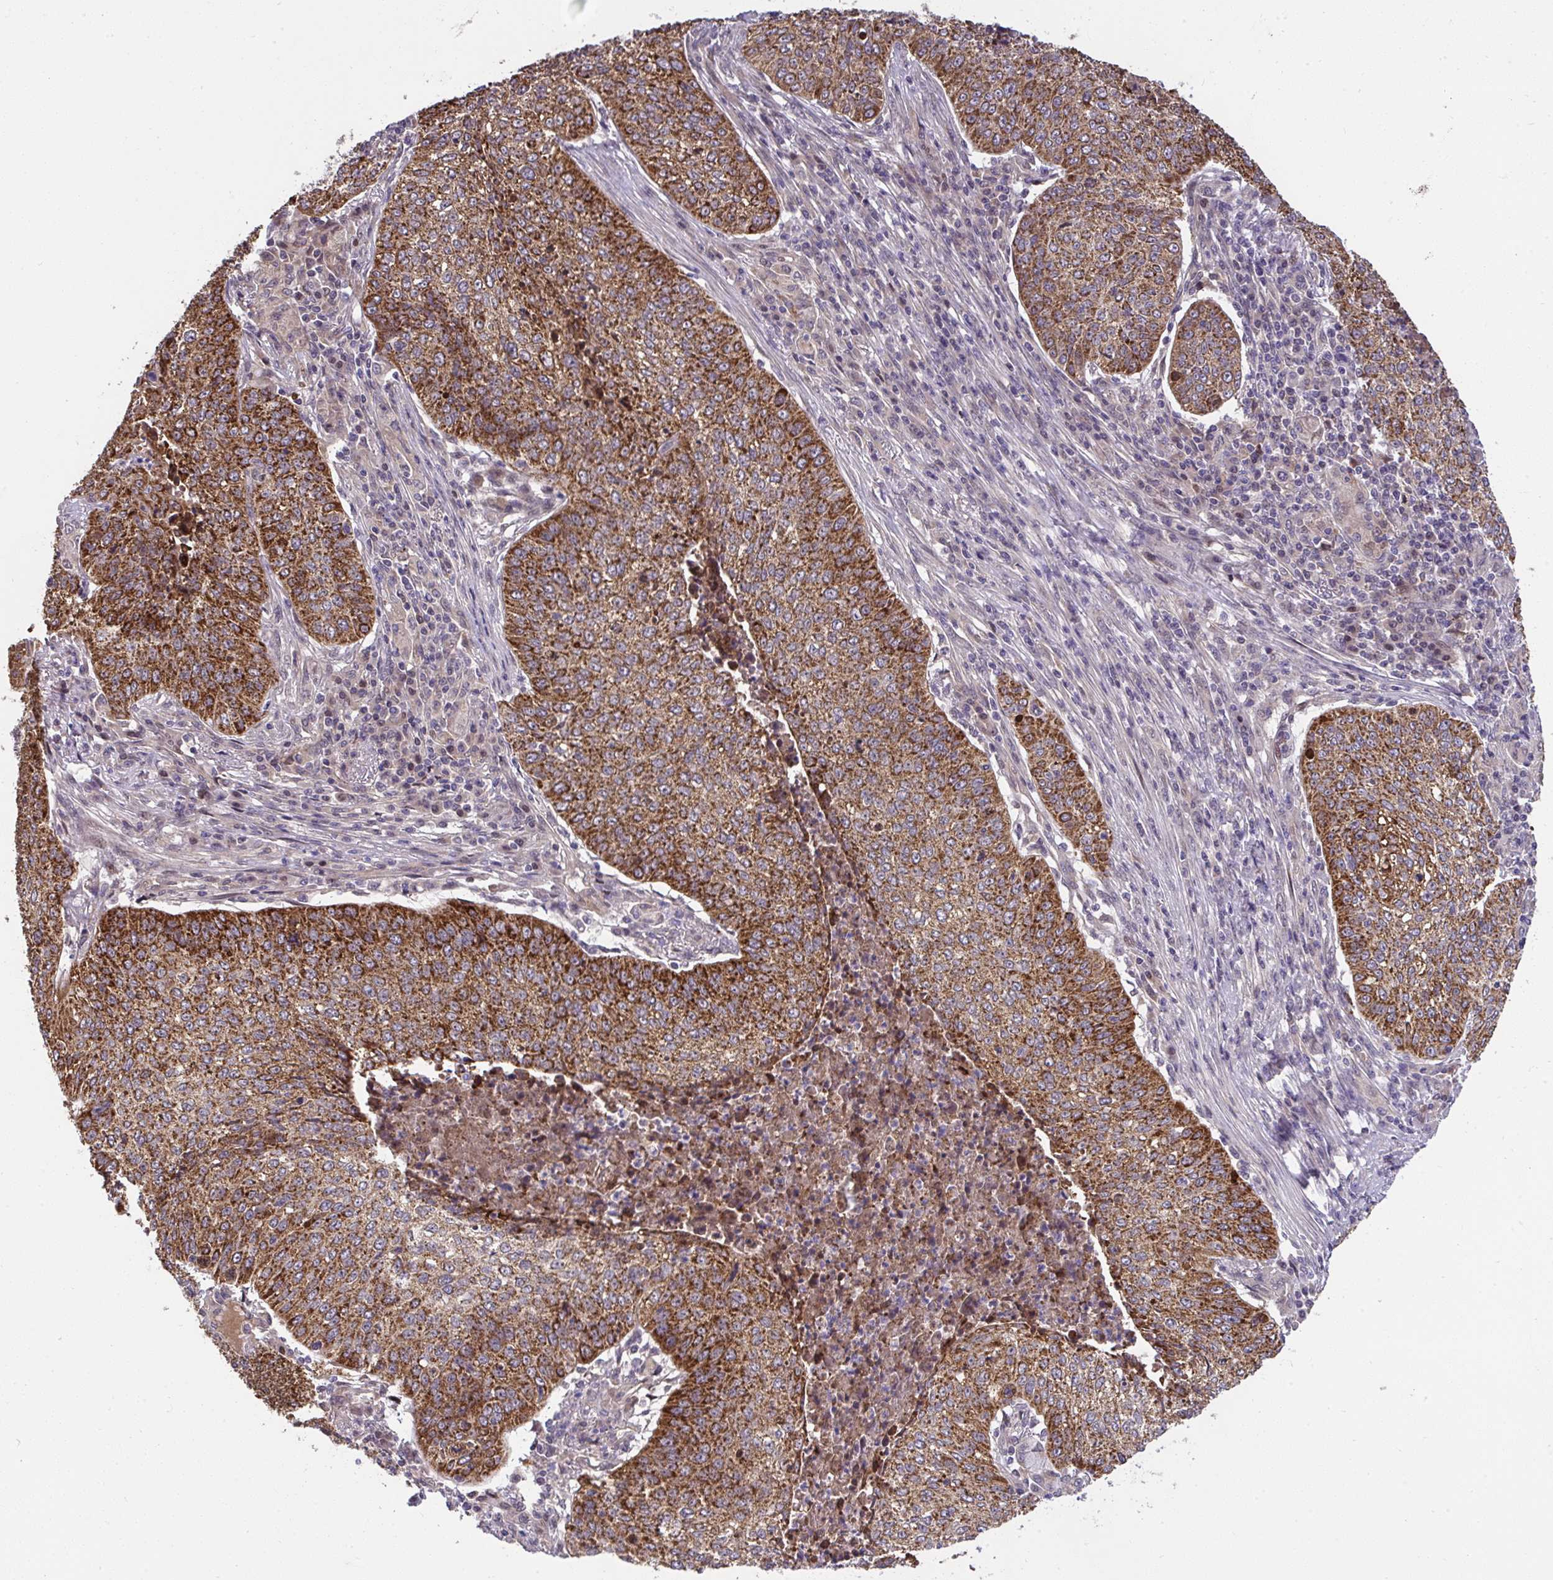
{"staining": {"intensity": "strong", "quantity": ">75%", "location": "cytoplasmic/membranous"}, "tissue": "lung cancer", "cell_type": "Tumor cells", "image_type": "cancer", "snomed": [{"axis": "morphology", "description": "Squamous cell carcinoma, NOS"}, {"axis": "topography", "description": "Lung"}], "caption": "A brown stain shows strong cytoplasmic/membranous expression of a protein in human lung cancer tumor cells.", "gene": "RDH14", "patient": {"sex": "male", "age": 63}}